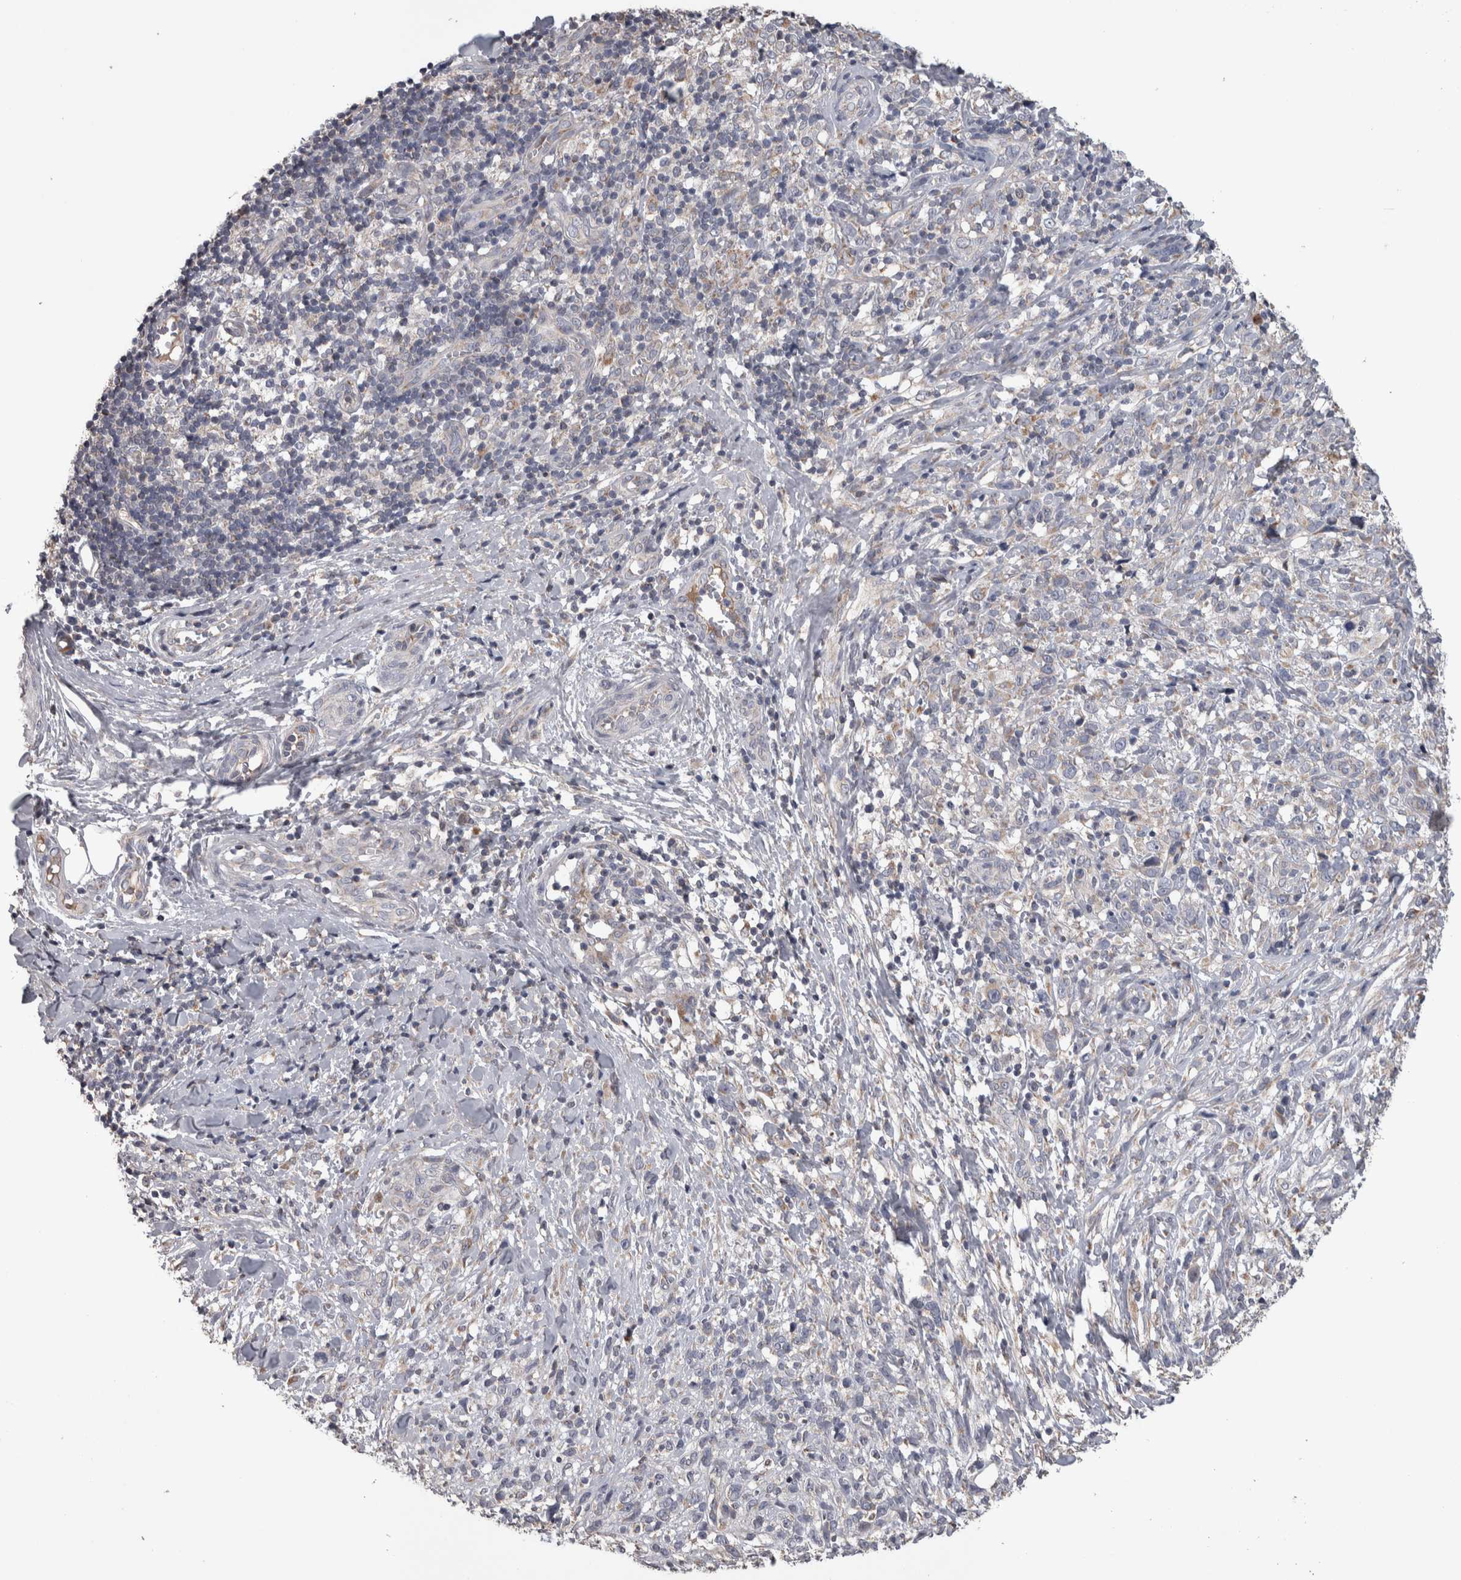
{"staining": {"intensity": "negative", "quantity": "none", "location": "none"}, "tissue": "melanoma", "cell_type": "Tumor cells", "image_type": "cancer", "snomed": [{"axis": "morphology", "description": "Malignant melanoma, NOS"}, {"axis": "topography", "description": "Skin"}], "caption": "This is a micrograph of immunohistochemistry staining of melanoma, which shows no expression in tumor cells.", "gene": "SCO1", "patient": {"sex": "female", "age": 55}}